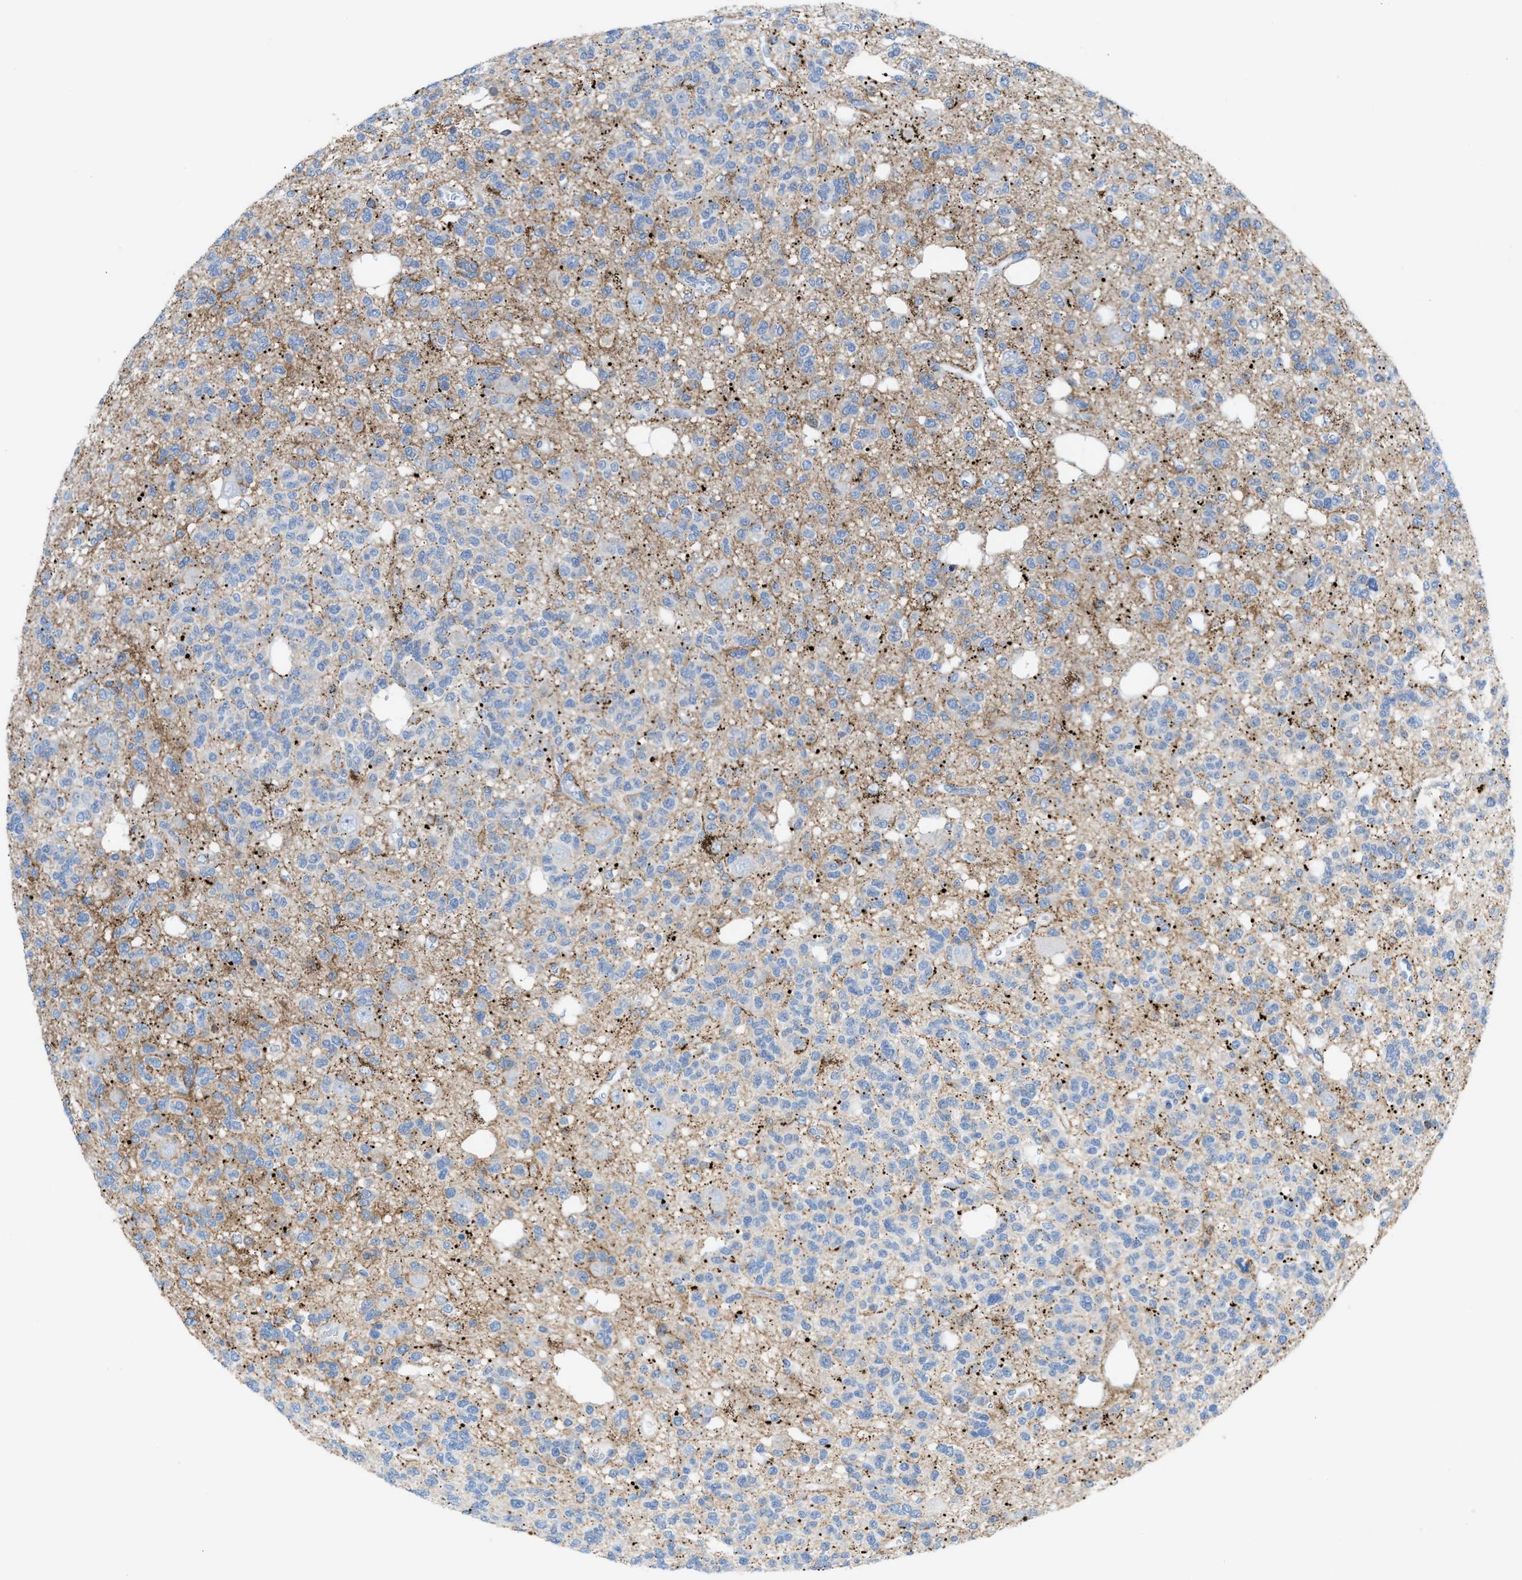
{"staining": {"intensity": "weak", "quantity": "<25%", "location": "cytoplasmic/membranous"}, "tissue": "glioma", "cell_type": "Tumor cells", "image_type": "cancer", "snomed": [{"axis": "morphology", "description": "Glioma, malignant, Low grade"}, {"axis": "topography", "description": "Brain"}], "caption": "Glioma stained for a protein using immunohistochemistry (IHC) reveals no expression tumor cells.", "gene": "PPM1D", "patient": {"sex": "male", "age": 38}}